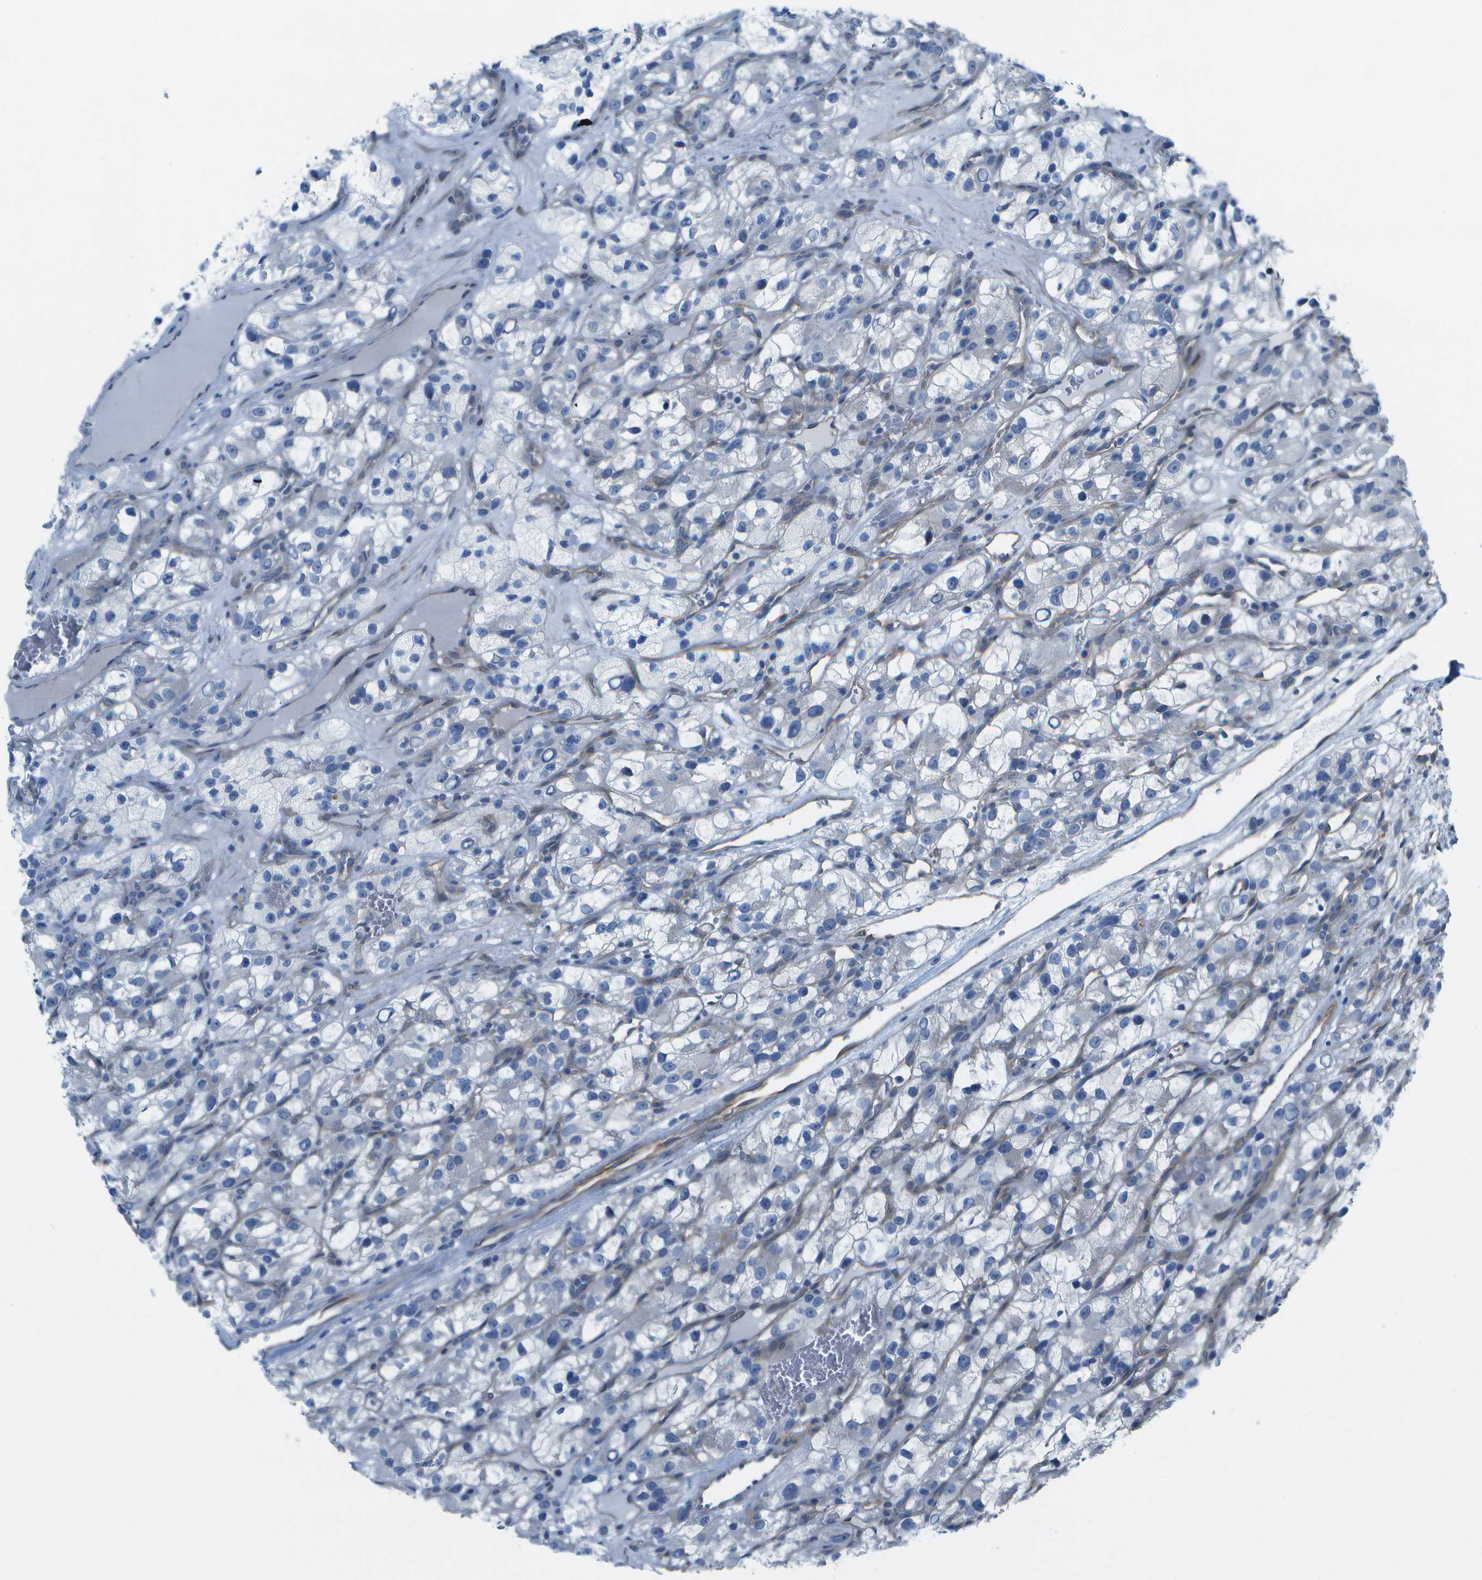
{"staining": {"intensity": "negative", "quantity": "none", "location": "none"}, "tissue": "renal cancer", "cell_type": "Tumor cells", "image_type": "cancer", "snomed": [{"axis": "morphology", "description": "Adenocarcinoma, NOS"}, {"axis": "topography", "description": "Kidney"}], "caption": "Adenocarcinoma (renal) stained for a protein using immunohistochemistry reveals no expression tumor cells.", "gene": "SORBS3", "patient": {"sex": "female", "age": 57}}